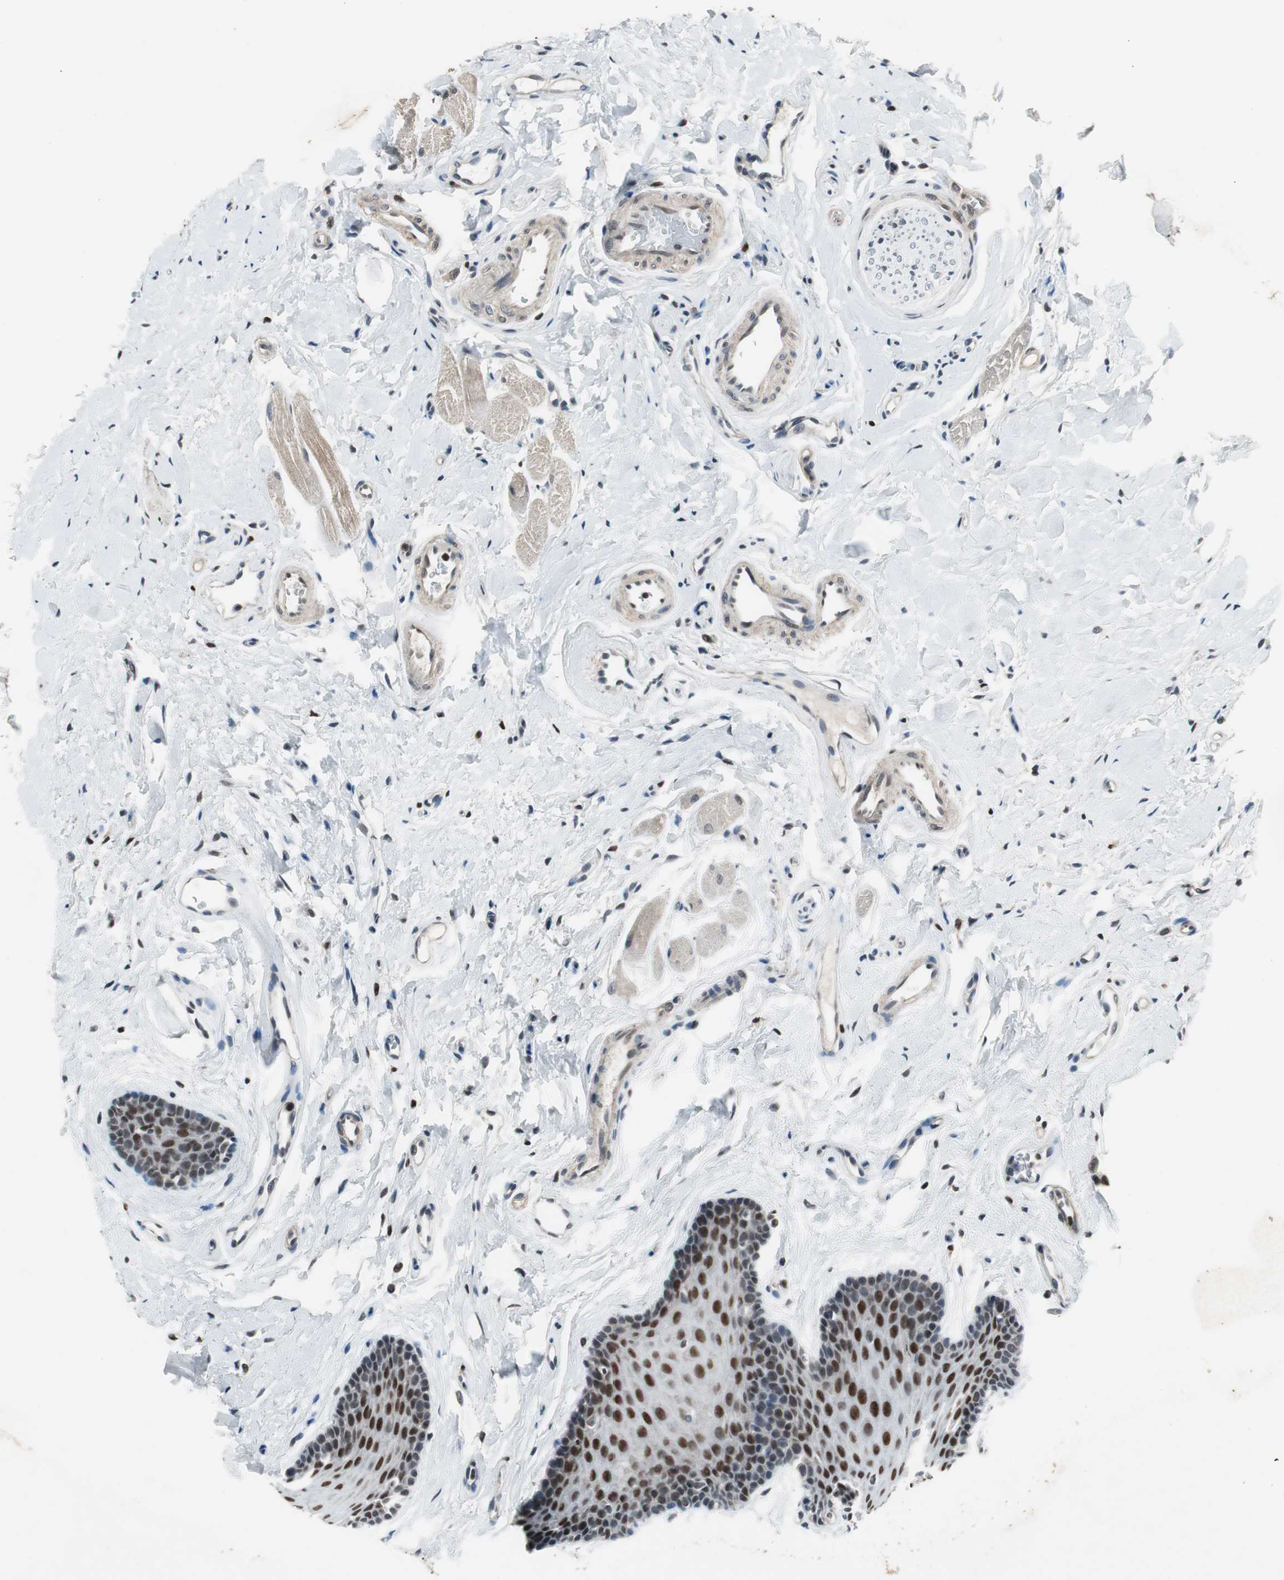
{"staining": {"intensity": "moderate", "quantity": "25%-75%", "location": "nuclear"}, "tissue": "oral mucosa", "cell_type": "Squamous epithelial cells", "image_type": "normal", "snomed": [{"axis": "morphology", "description": "Normal tissue, NOS"}, {"axis": "topography", "description": "Oral tissue"}], "caption": "Immunohistochemistry of benign human oral mucosa reveals medium levels of moderate nuclear positivity in approximately 25%-75% of squamous epithelial cells. Nuclei are stained in blue.", "gene": "MAFB", "patient": {"sex": "male", "age": 62}}